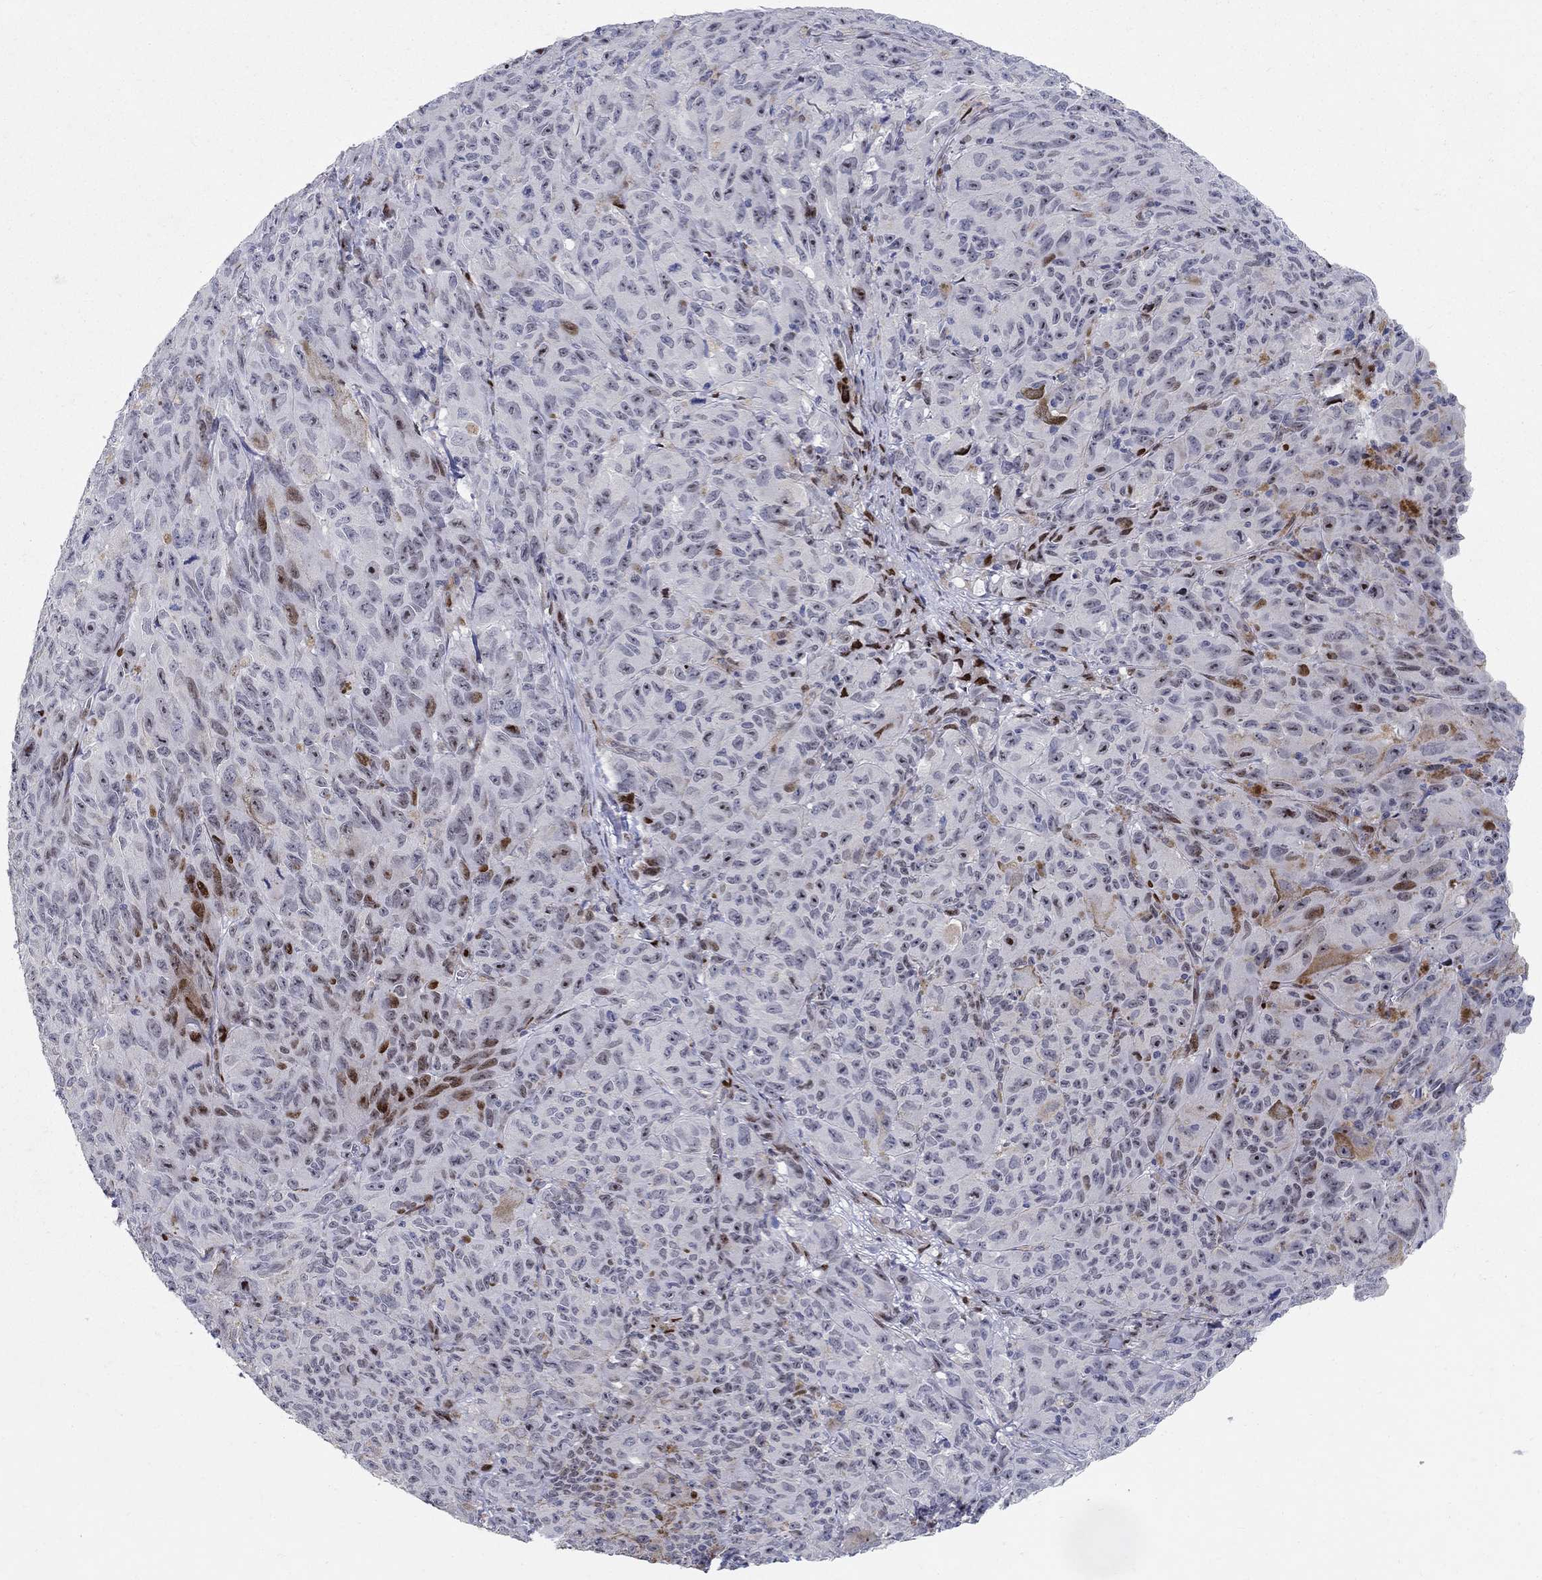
{"staining": {"intensity": "strong", "quantity": "<25%", "location": "nuclear"}, "tissue": "melanoma", "cell_type": "Tumor cells", "image_type": "cancer", "snomed": [{"axis": "morphology", "description": "Malignant melanoma, NOS"}, {"axis": "topography", "description": "Vulva, labia, clitoris and Bartholin´s gland, NO"}], "caption": "High-magnification brightfield microscopy of malignant melanoma stained with DAB (3,3'-diaminobenzidine) (brown) and counterstained with hematoxylin (blue). tumor cells exhibit strong nuclear positivity is seen in approximately<25% of cells.", "gene": "RAPGEF5", "patient": {"sex": "female", "age": 75}}